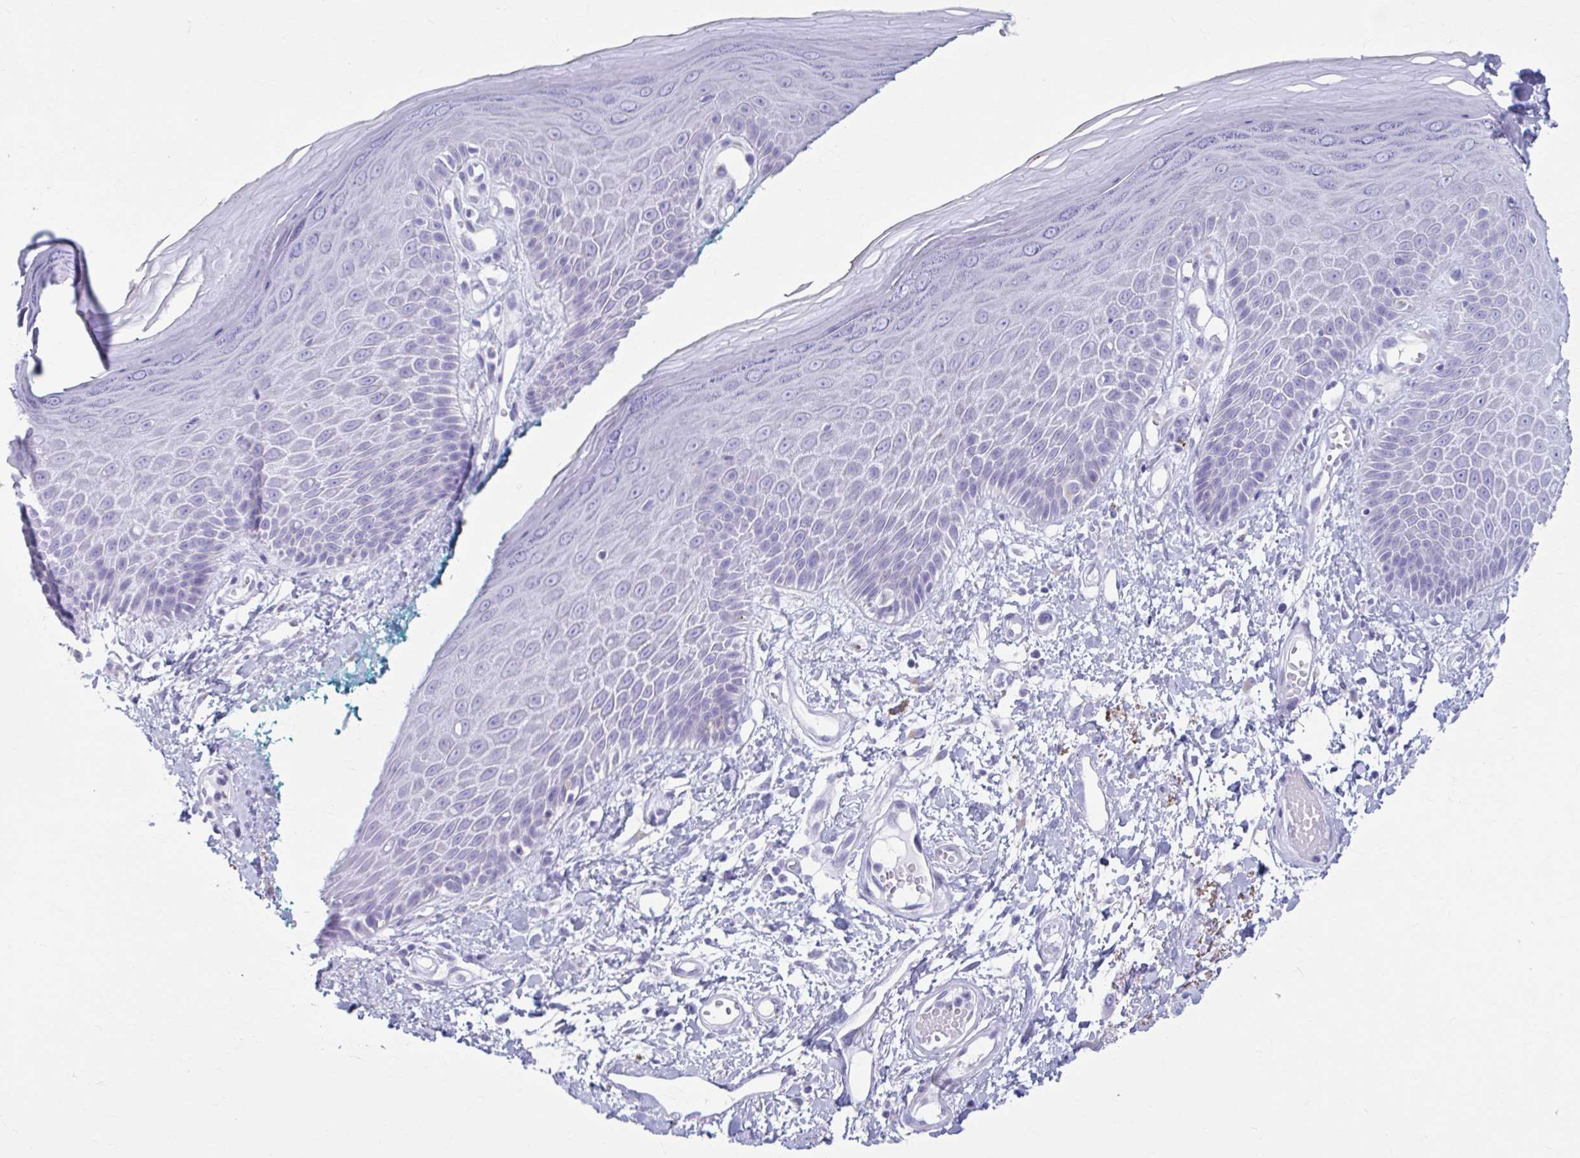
{"staining": {"intensity": "negative", "quantity": "none", "location": "none"}, "tissue": "skin", "cell_type": "Epidermal cells", "image_type": "normal", "snomed": [{"axis": "morphology", "description": "Normal tissue, NOS"}, {"axis": "topography", "description": "Anal"}, {"axis": "topography", "description": "Peripheral nerve tissue"}], "caption": "An immunohistochemistry histopathology image of normal skin is shown. There is no staining in epidermal cells of skin.", "gene": "KCNE2", "patient": {"sex": "male", "age": 78}}